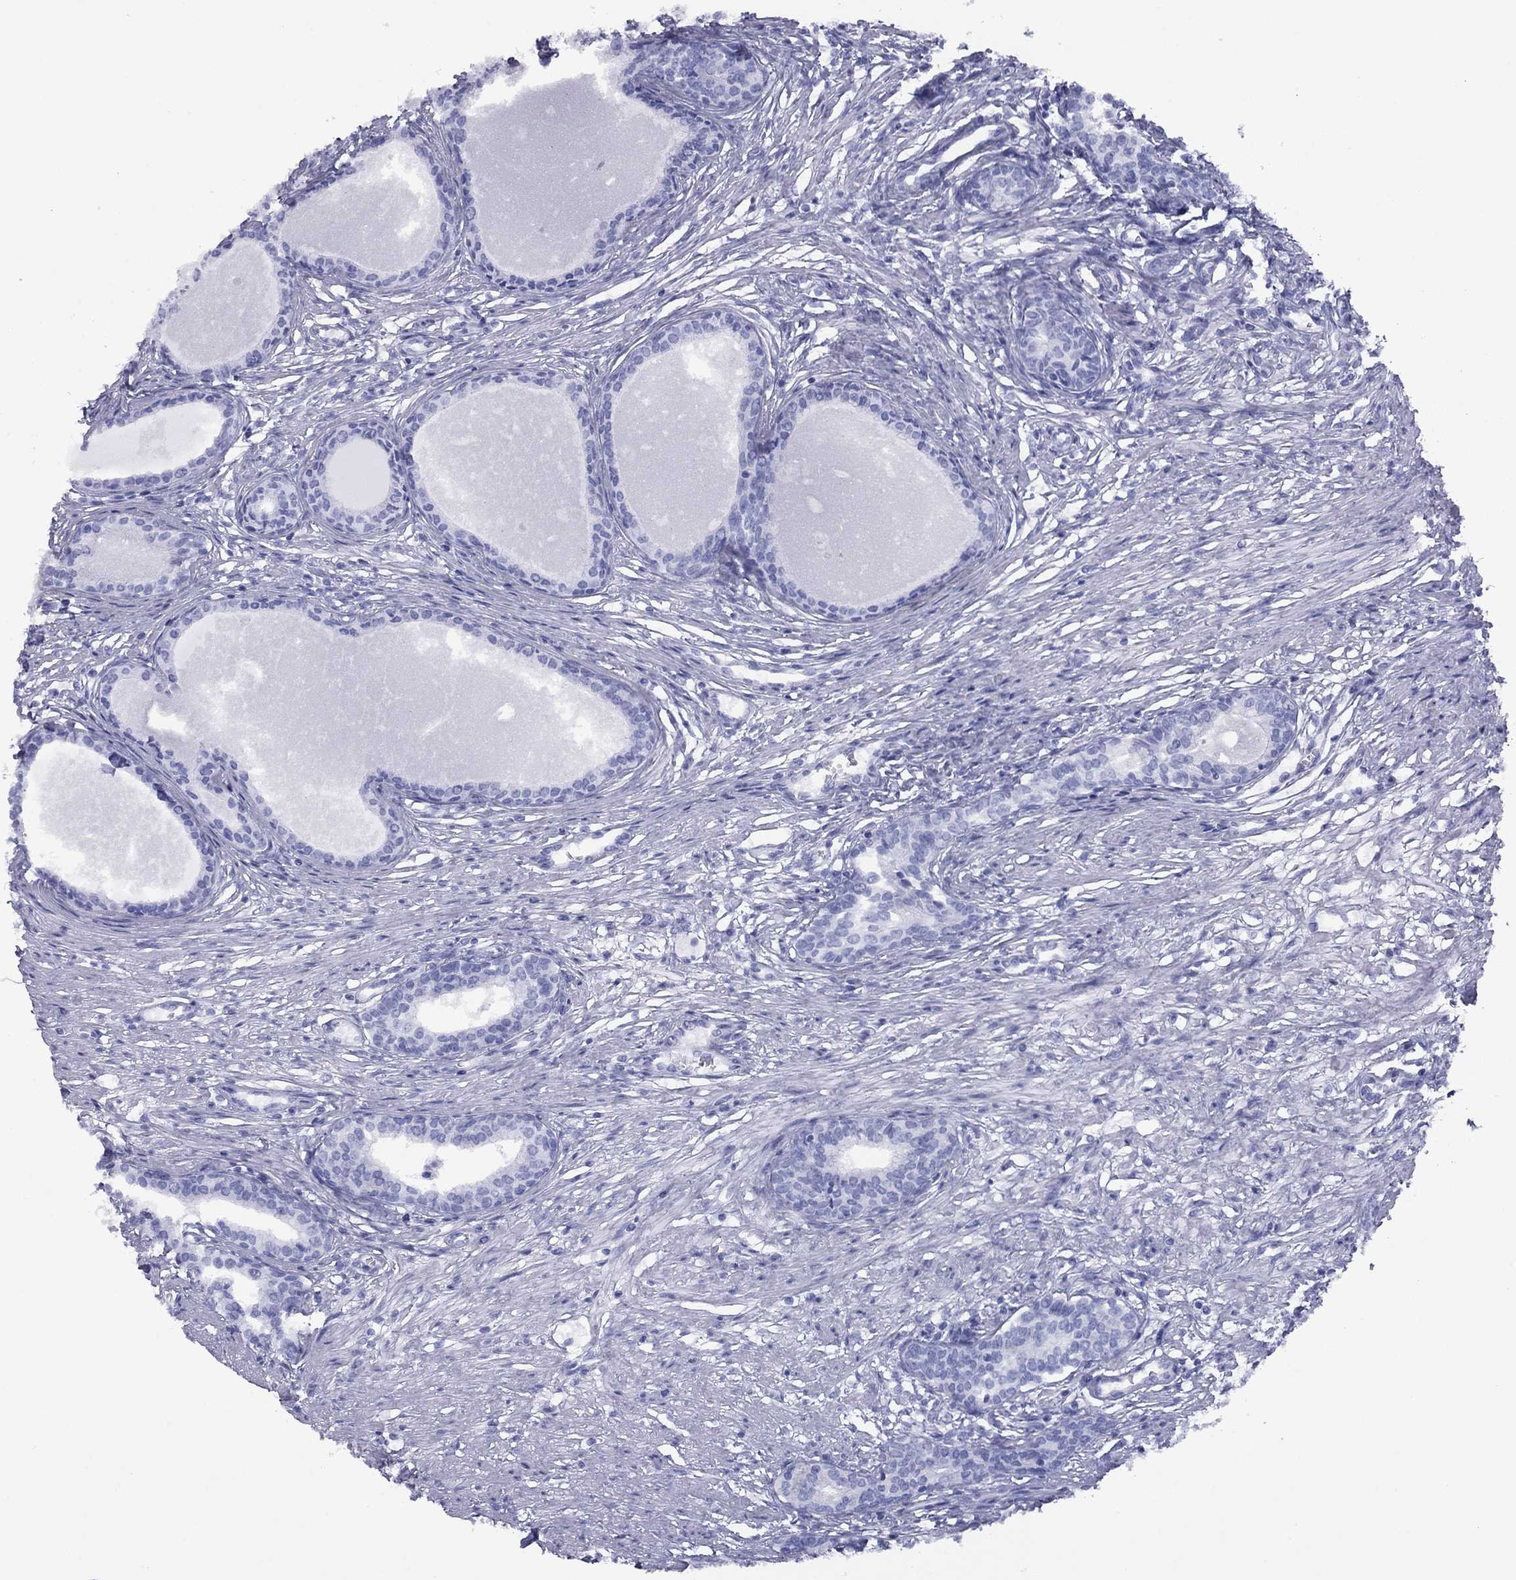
{"staining": {"intensity": "negative", "quantity": "none", "location": "none"}, "tissue": "prostate", "cell_type": "Glandular cells", "image_type": "normal", "snomed": [{"axis": "morphology", "description": "Normal tissue, NOS"}, {"axis": "topography", "description": "Prostate"}], "caption": "A histopathology image of human prostate is negative for staining in glandular cells. (DAB (3,3'-diaminobenzidine) immunohistochemistry (IHC) visualized using brightfield microscopy, high magnification).", "gene": "HAO1", "patient": {"sex": "male", "age": 60}}